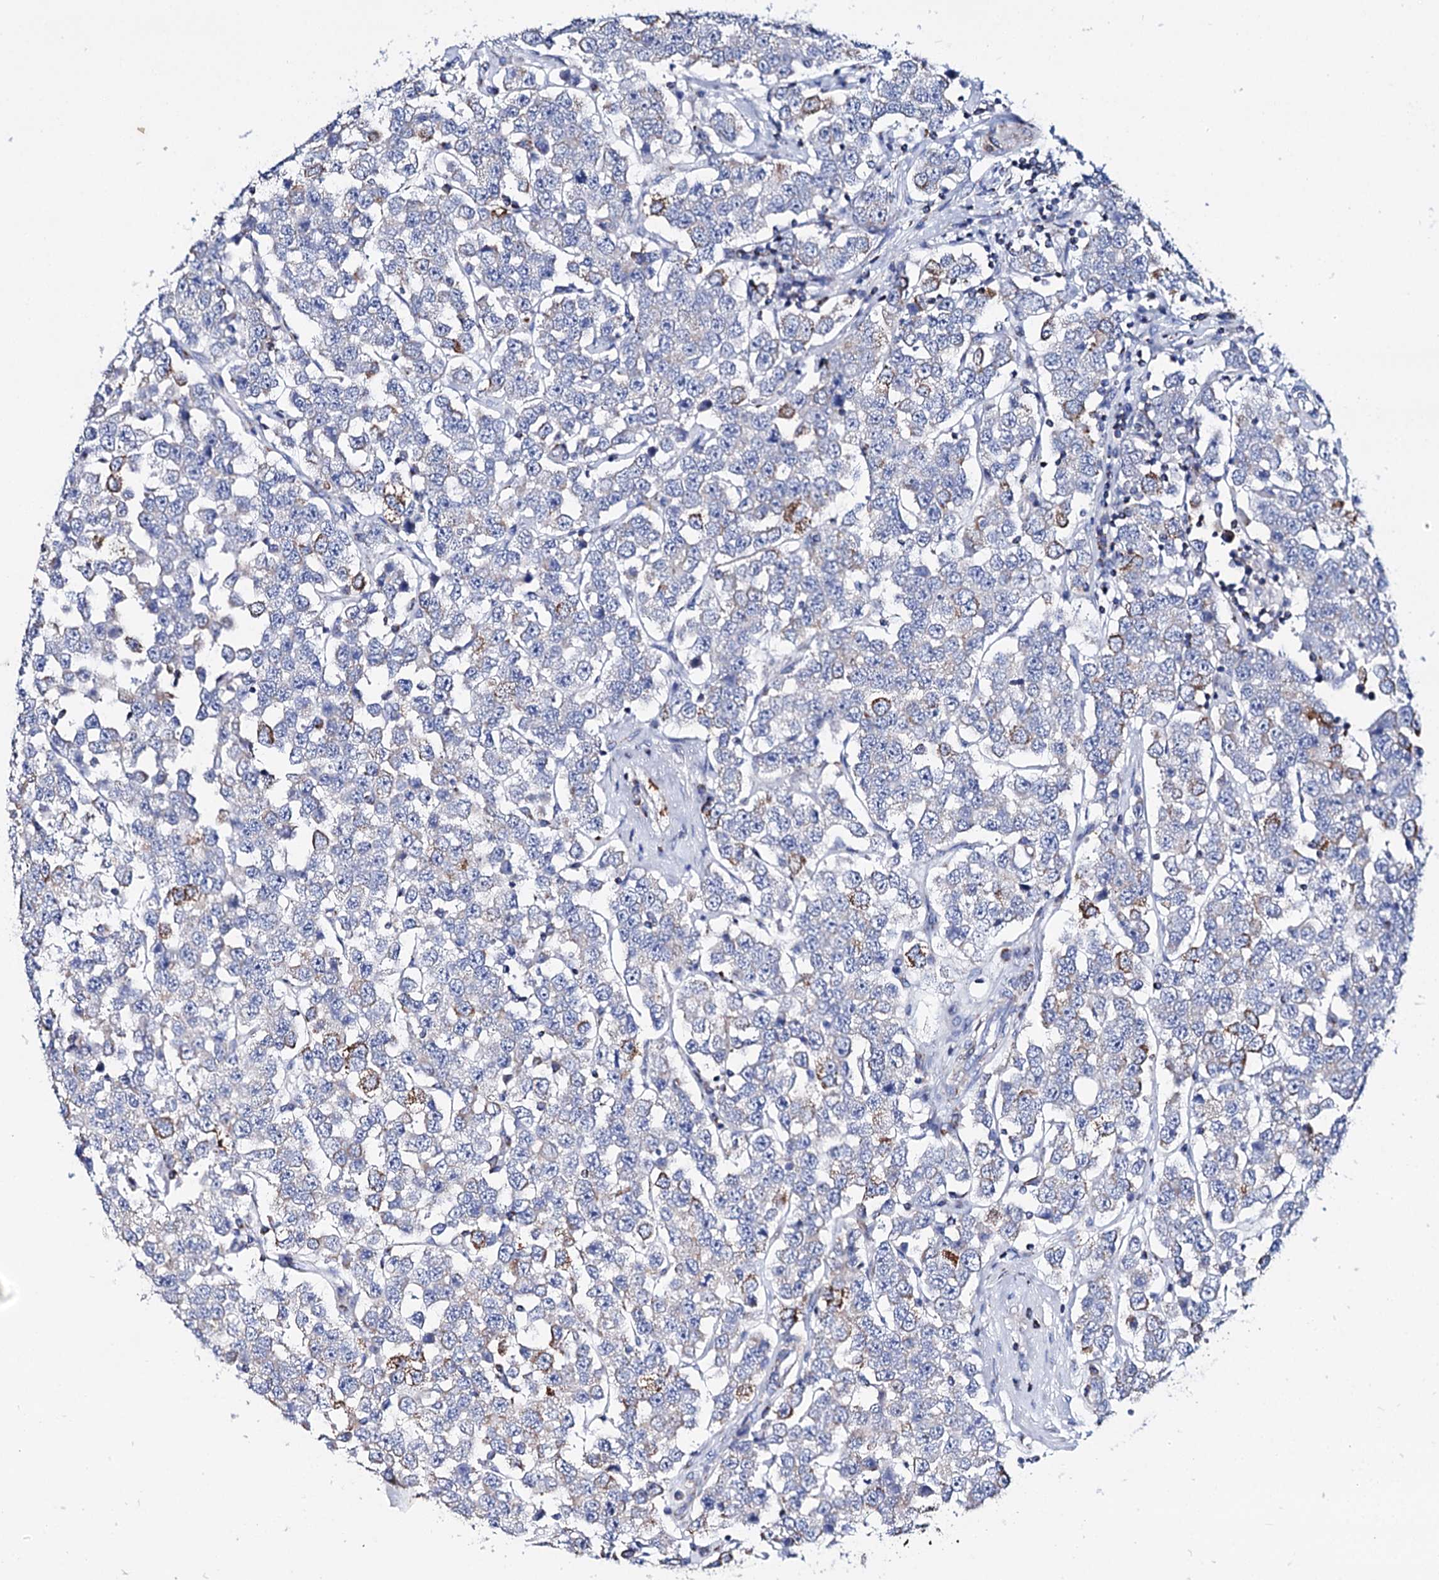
{"staining": {"intensity": "moderate", "quantity": "<25%", "location": "cytoplasmic/membranous"}, "tissue": "testis cancer", "cell_type": "Tumor cells", "image_type": "cancer", "snomed": [{"axis": "morphology", "description": "Seminoma, NOS"}, {"axis": "topography", "description": "Testis"}], "caption": "Immunohistochemical staining of human seminoma (testis) displays low levels of moderate cytoplasmic/membranous staining in approximately <25% of tumor cells. The protein is stained brown, and the nuclei are stained in blue (DAB IHC with brightfield microscopy, high magnification).", "gene": "UBASH3B", "patient": {"sex": "male", "age": 28}}